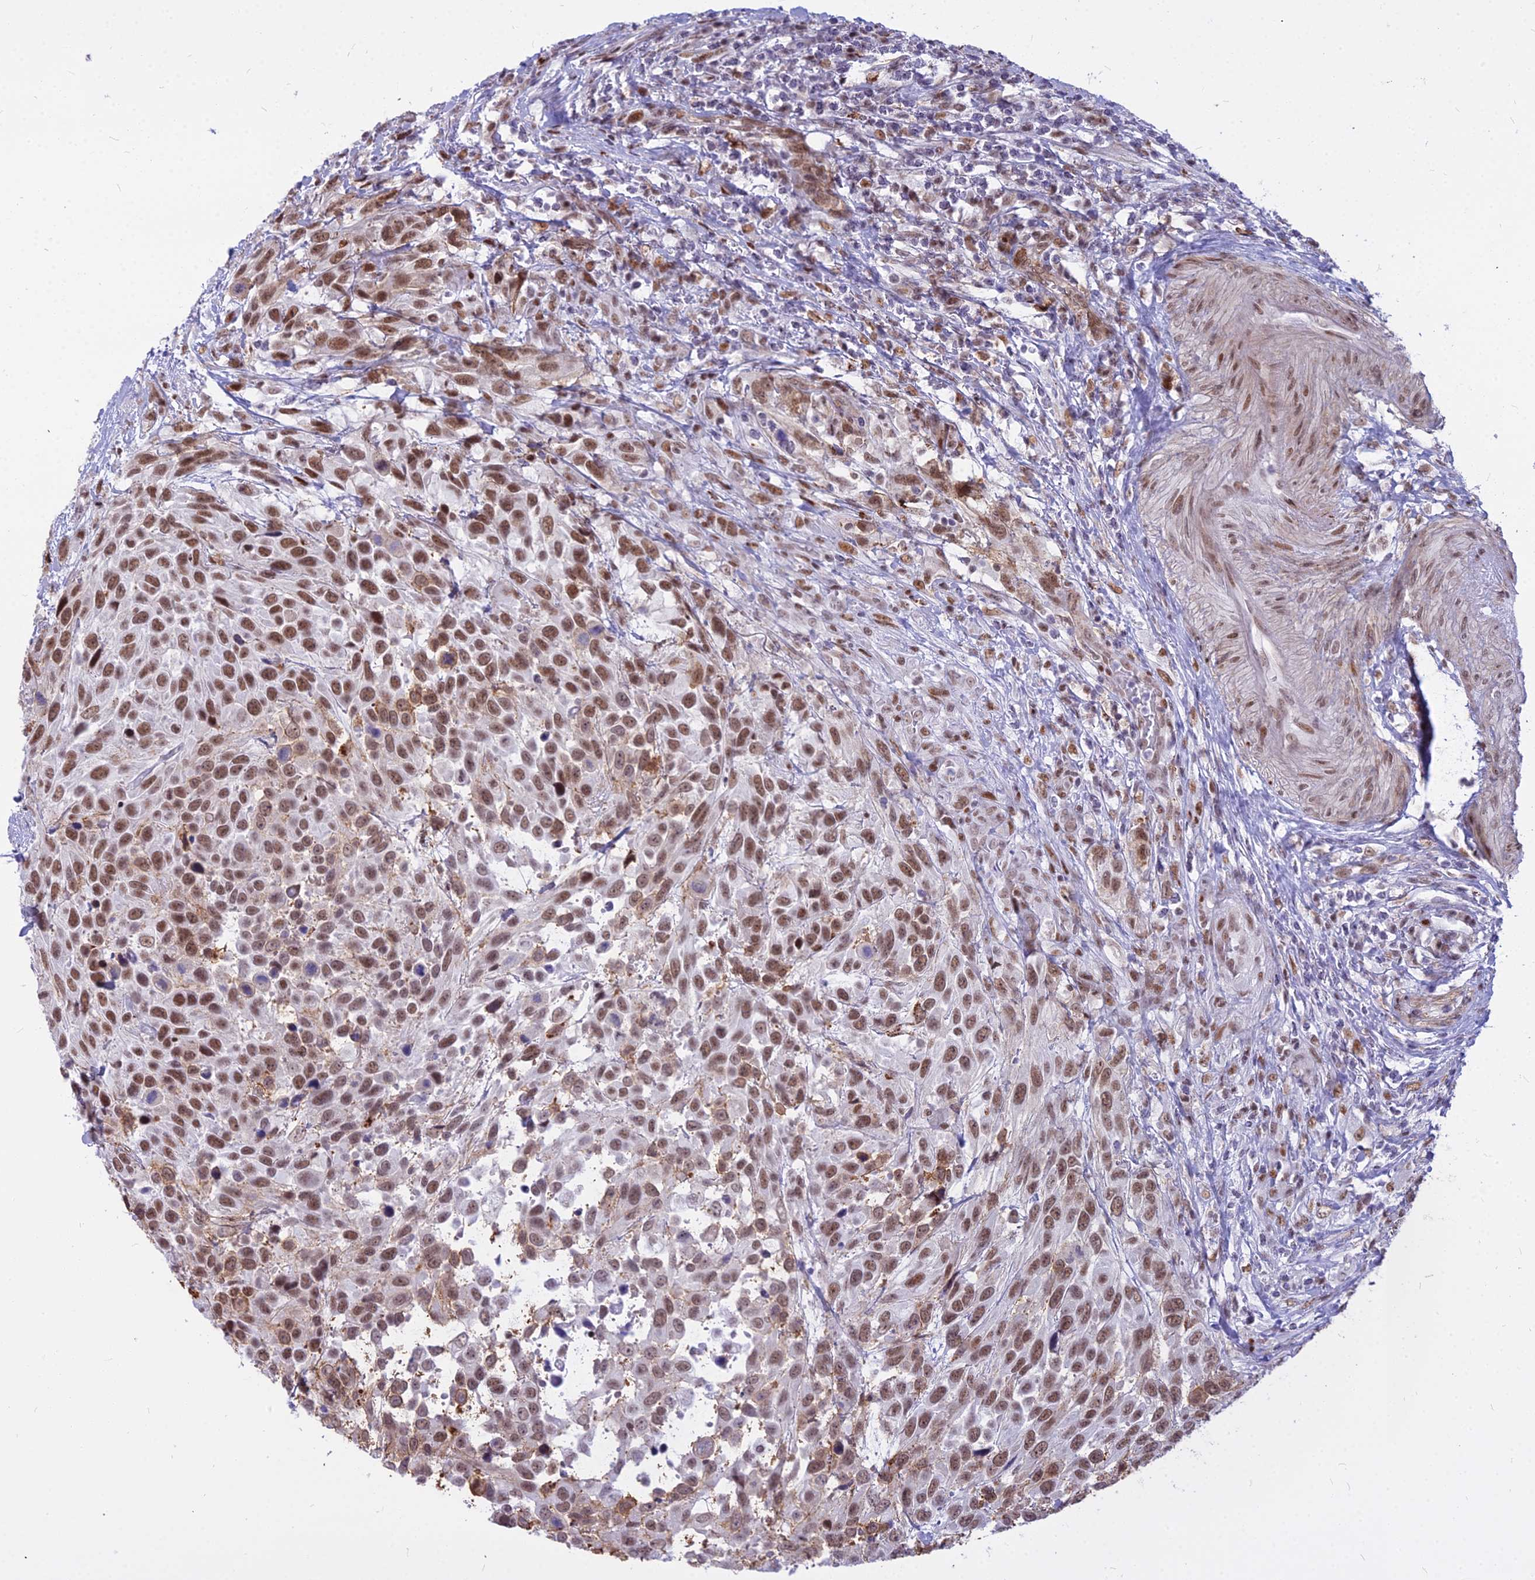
{"staining": {"intensity": "moderate", "quantity": ">75%", "location": "nuclear"}, "tissue": "urothelial cancer", "cell_type": "Tumor cells", "image_type": "cancer", "snomed": [{"axis": "morphology", "description": "Urothelial carcinoma, High grade"}, {"axis": "topography", "description": "Urinary bladder"}], "caption": "Immunohistochemistry of urothelial cancer exhibits medium levels of moderate nuclear staining in about >75% of tumor cells. (DAB (3,3'-diaminobenzidine) = brown stain, brightfield microscopy at high magnification).", "gene": "ALG10", "patient": {"sex": "female", "age": 70}}